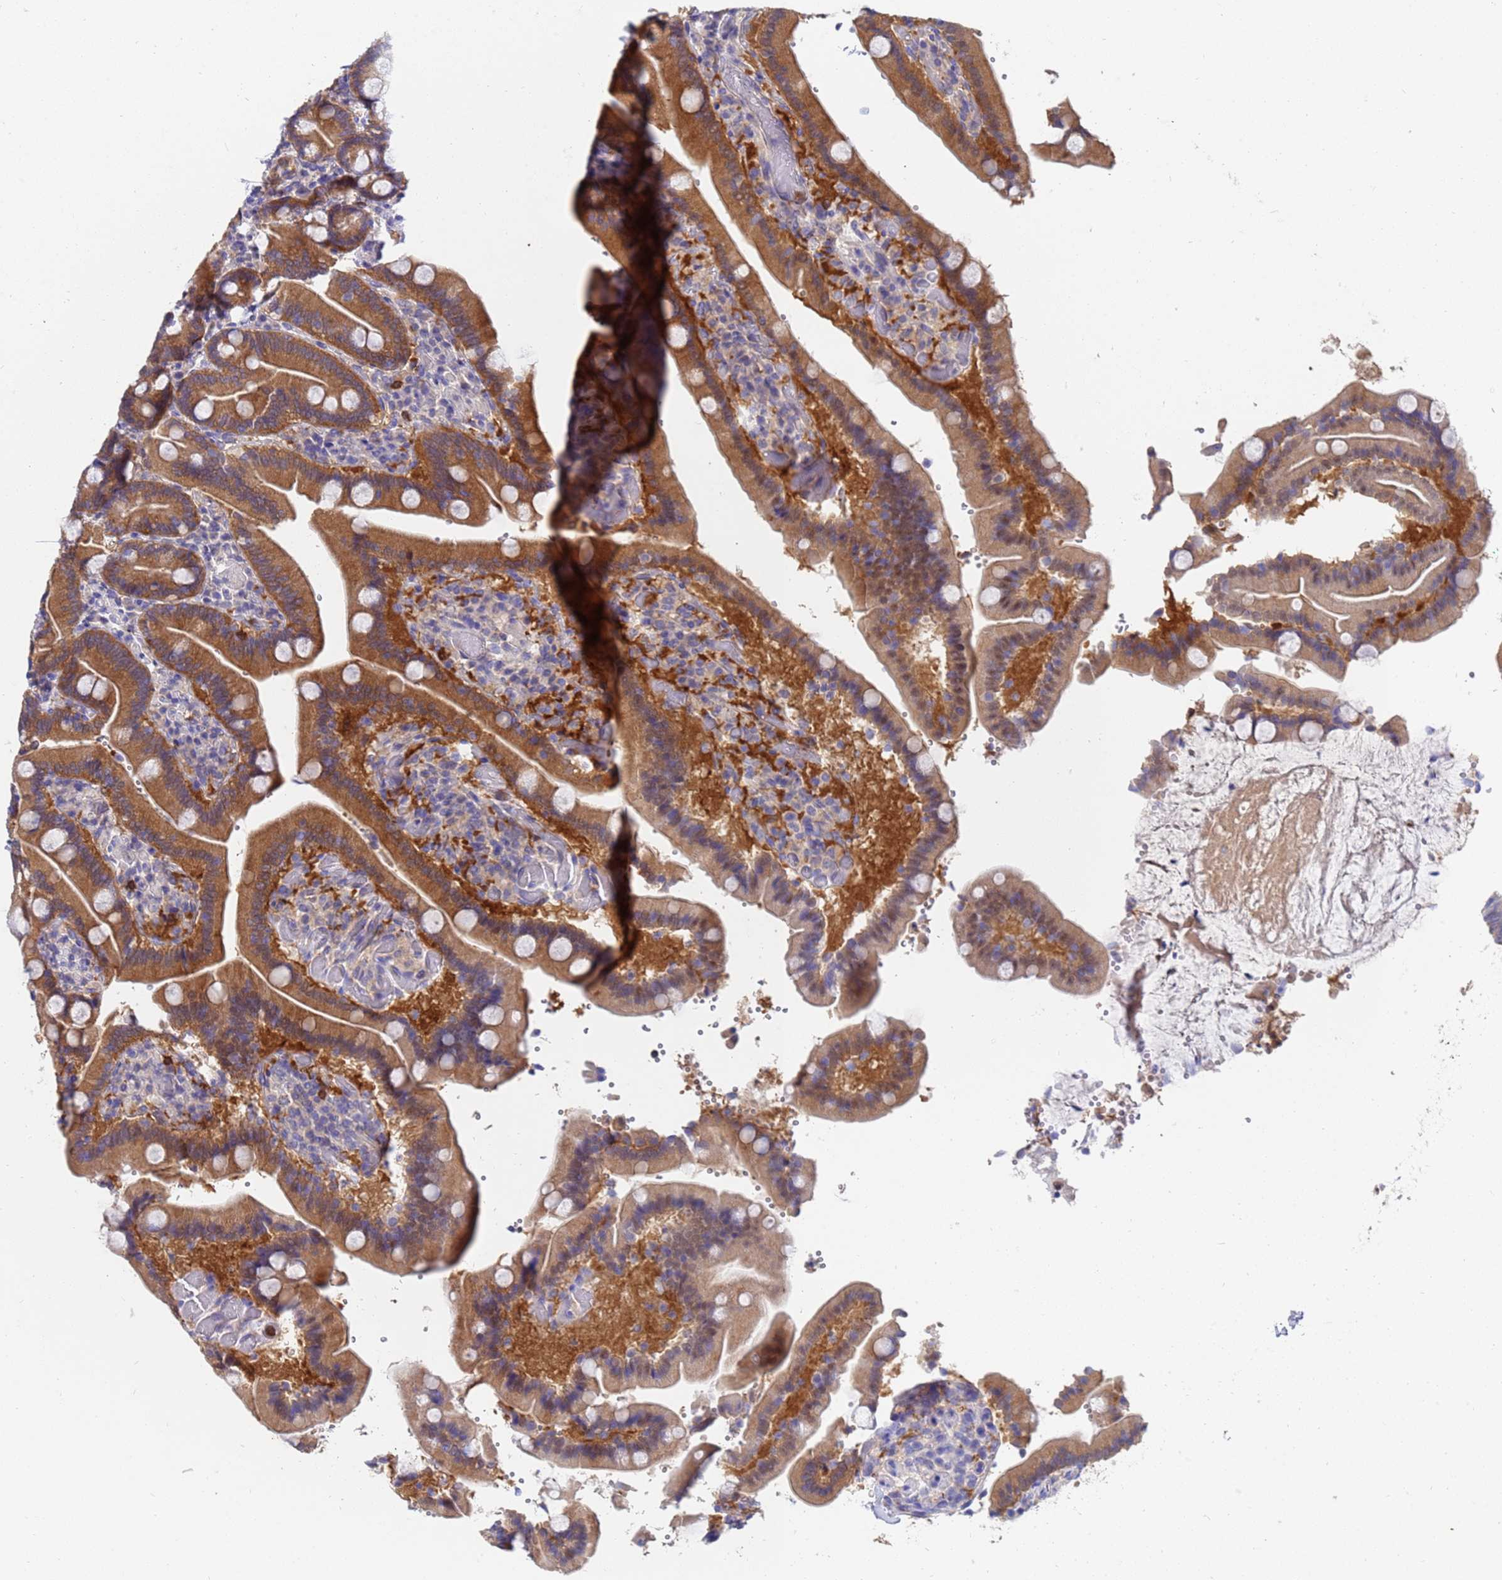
{"staining": {"intensity": "moderate", "quantity": ">75%", "location": "cytoplasmic/membranous"}, "tissue": "duodenum", "cell_type": "Glandular cells", "image_type": "normal", "snomed": [{"axis": "morphology", "description": "Normal tissue, NOS"}, {"axis": "topography", "description": "Duodenum"}], "caption": "Moderate cytoplasmic/membranous positivity is appreciated in approximately >75% of glandular cells in normal duodenum. (DAB (3,3'-diaminobenzidine) IHC with brightfield microscopy, high magnification).", "gene": "TTLL11", "patient": {"sex": "female", "age": 62}}